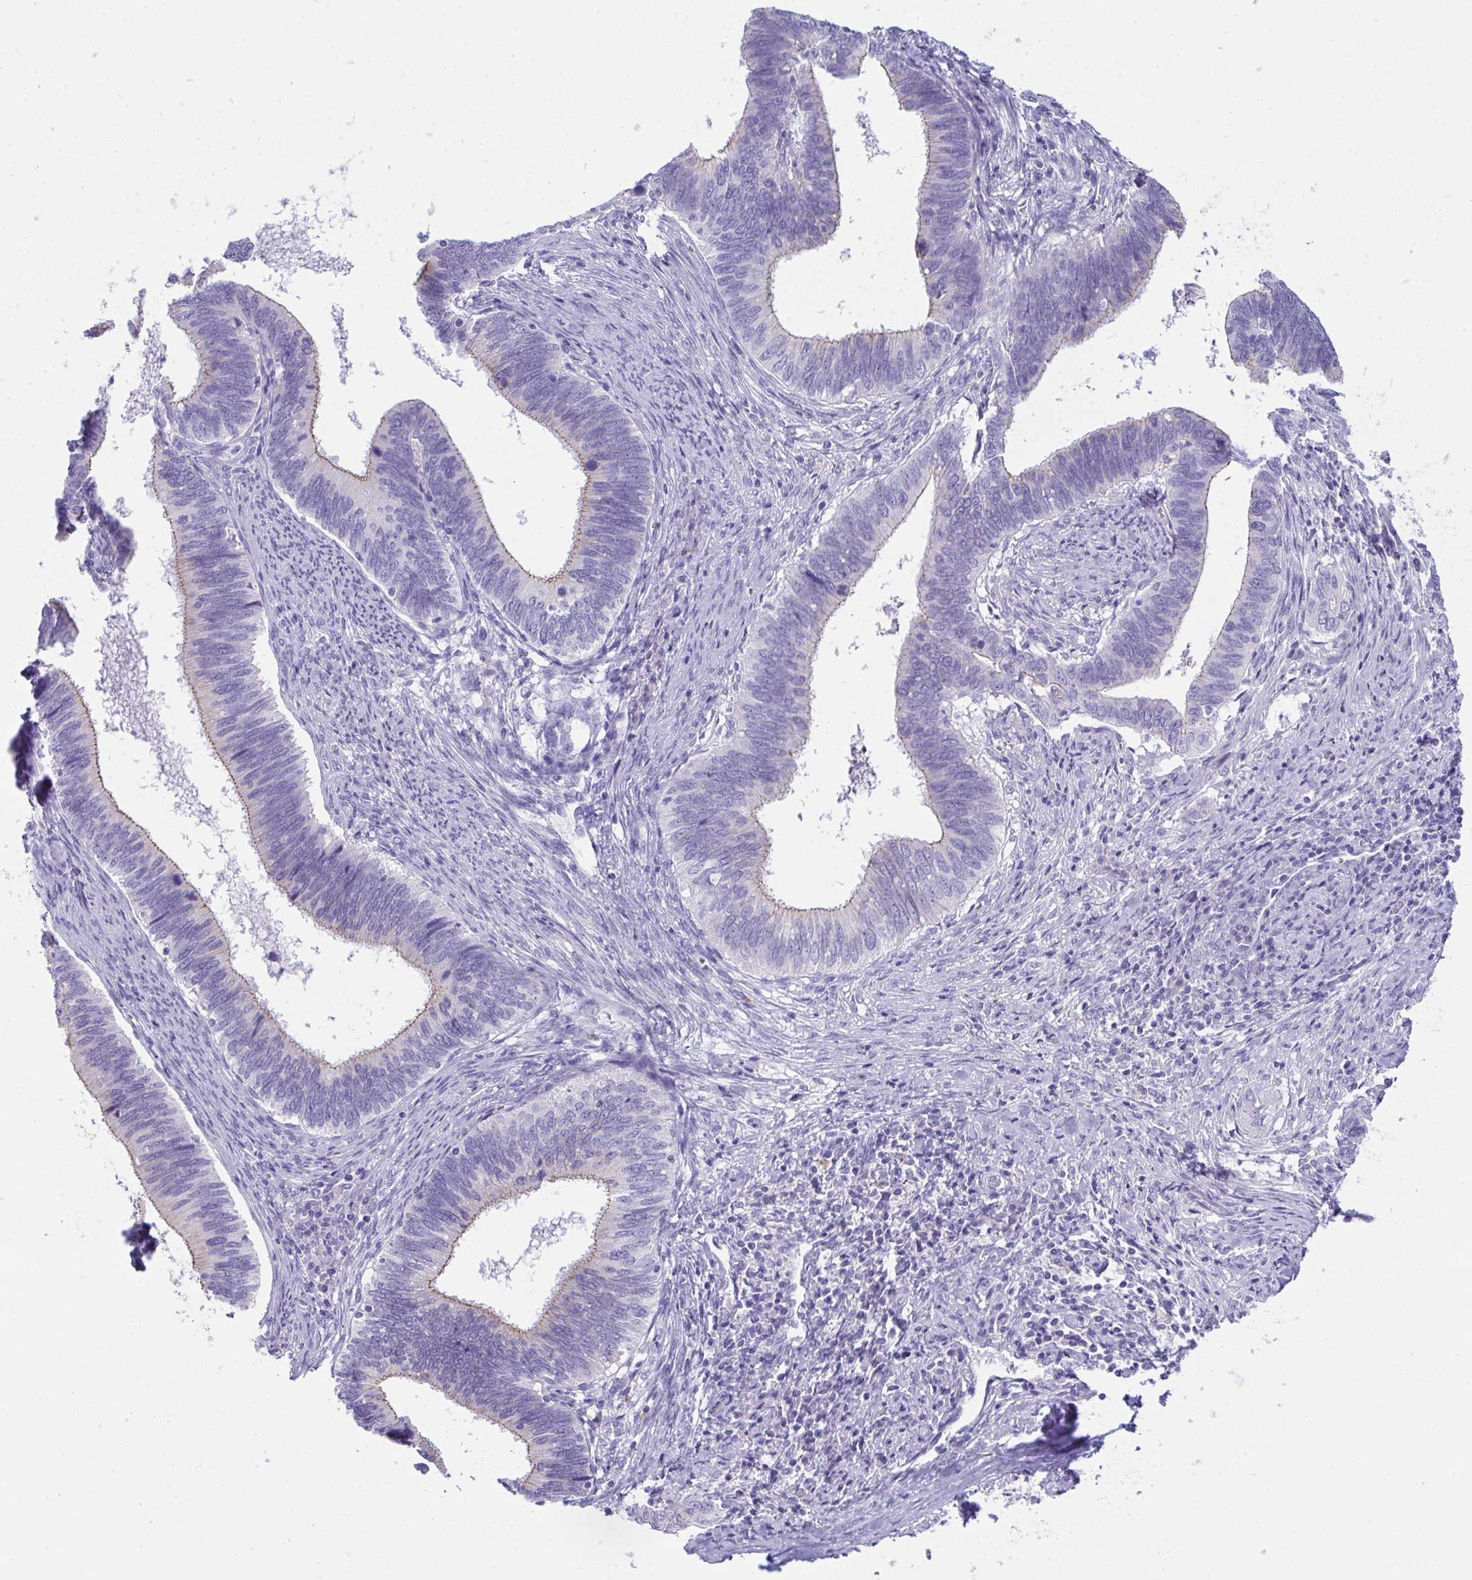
{"staining": {"intensity": "weak", "quantity": "25%-75%", "location": "cytoplasmic/membranous"}, "tissue": "cervical cancer", "cell_type": "Tumor cells", "image_type": "cancer", "snomed": [{"axis": "morphology", "description": "Adenocarcinoma, NOS"}, {"axis": "topography", "description": "Cervix"}], "caption": "Adenocarcinoma (cervical) was stained to show a protein in brown. There is low levels of weak cytoplasmic/membranous expression in about 25%-75% of tumor cells.", "gene": "GLB1L2", "patient": {"sex": "female", "age": 42}}